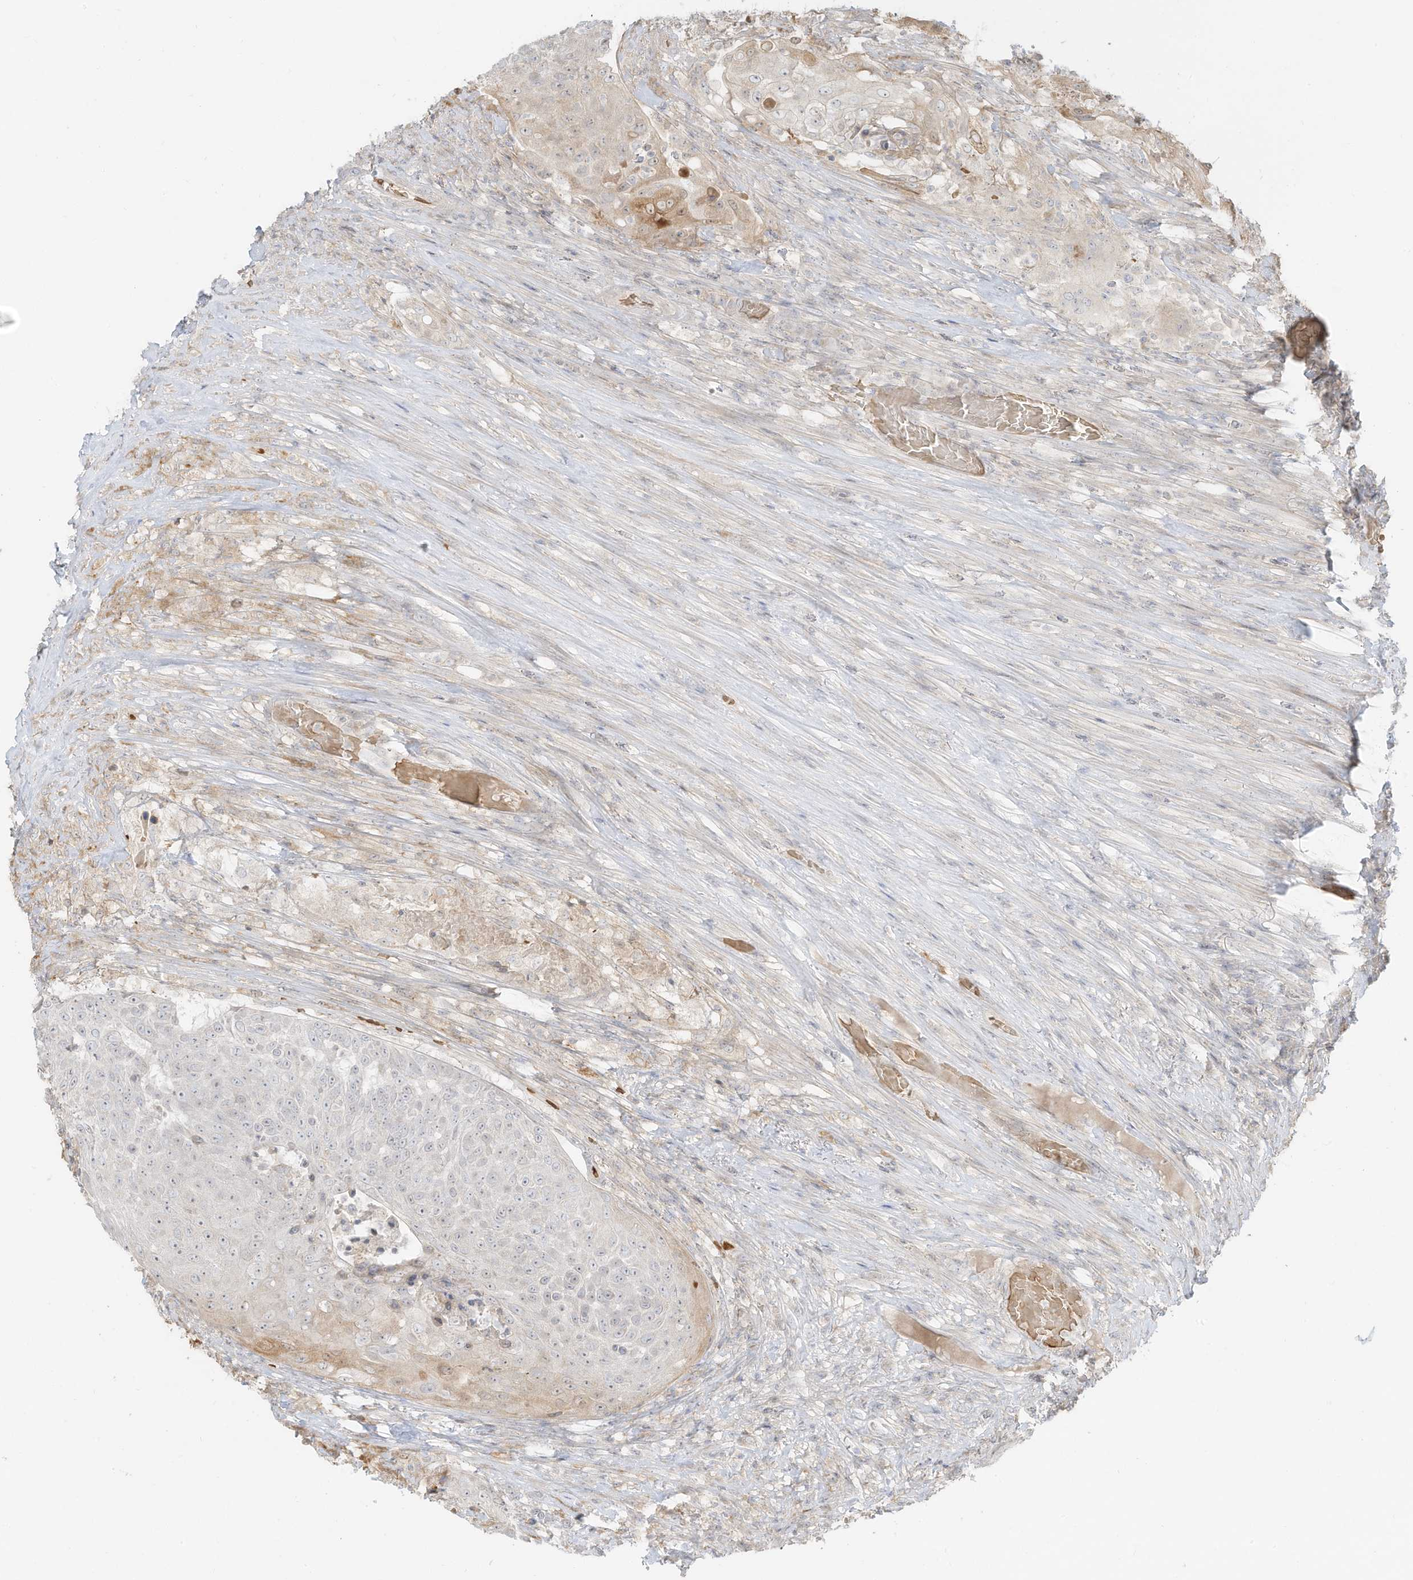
{"staining": {"intensity": "weak", "quantity": "<25%", "location": "cytoplasmic/membranous"}, "tissue": "urothelial cancer", "cell_type": "Tumor cells", "image_type": "cancer", "snomed": [{"axis": "morphology", "description": "Urothelial carcinoma, High grade"}, {"axis": "topography", "description": "Urinary bladder"}], "caption": "The histopathology image shows no staining of tumor cells in urothelial carcinoma (high-grade). The staining was performed using DAB (3,3'-diaminobenzidine) to visualize the protein expression in brown, while the nuclei were stained in blue with hematoxylin (Magnification: 20x).", "gene": "OFD1", "patient": {"sex": "female", "age": 63}}